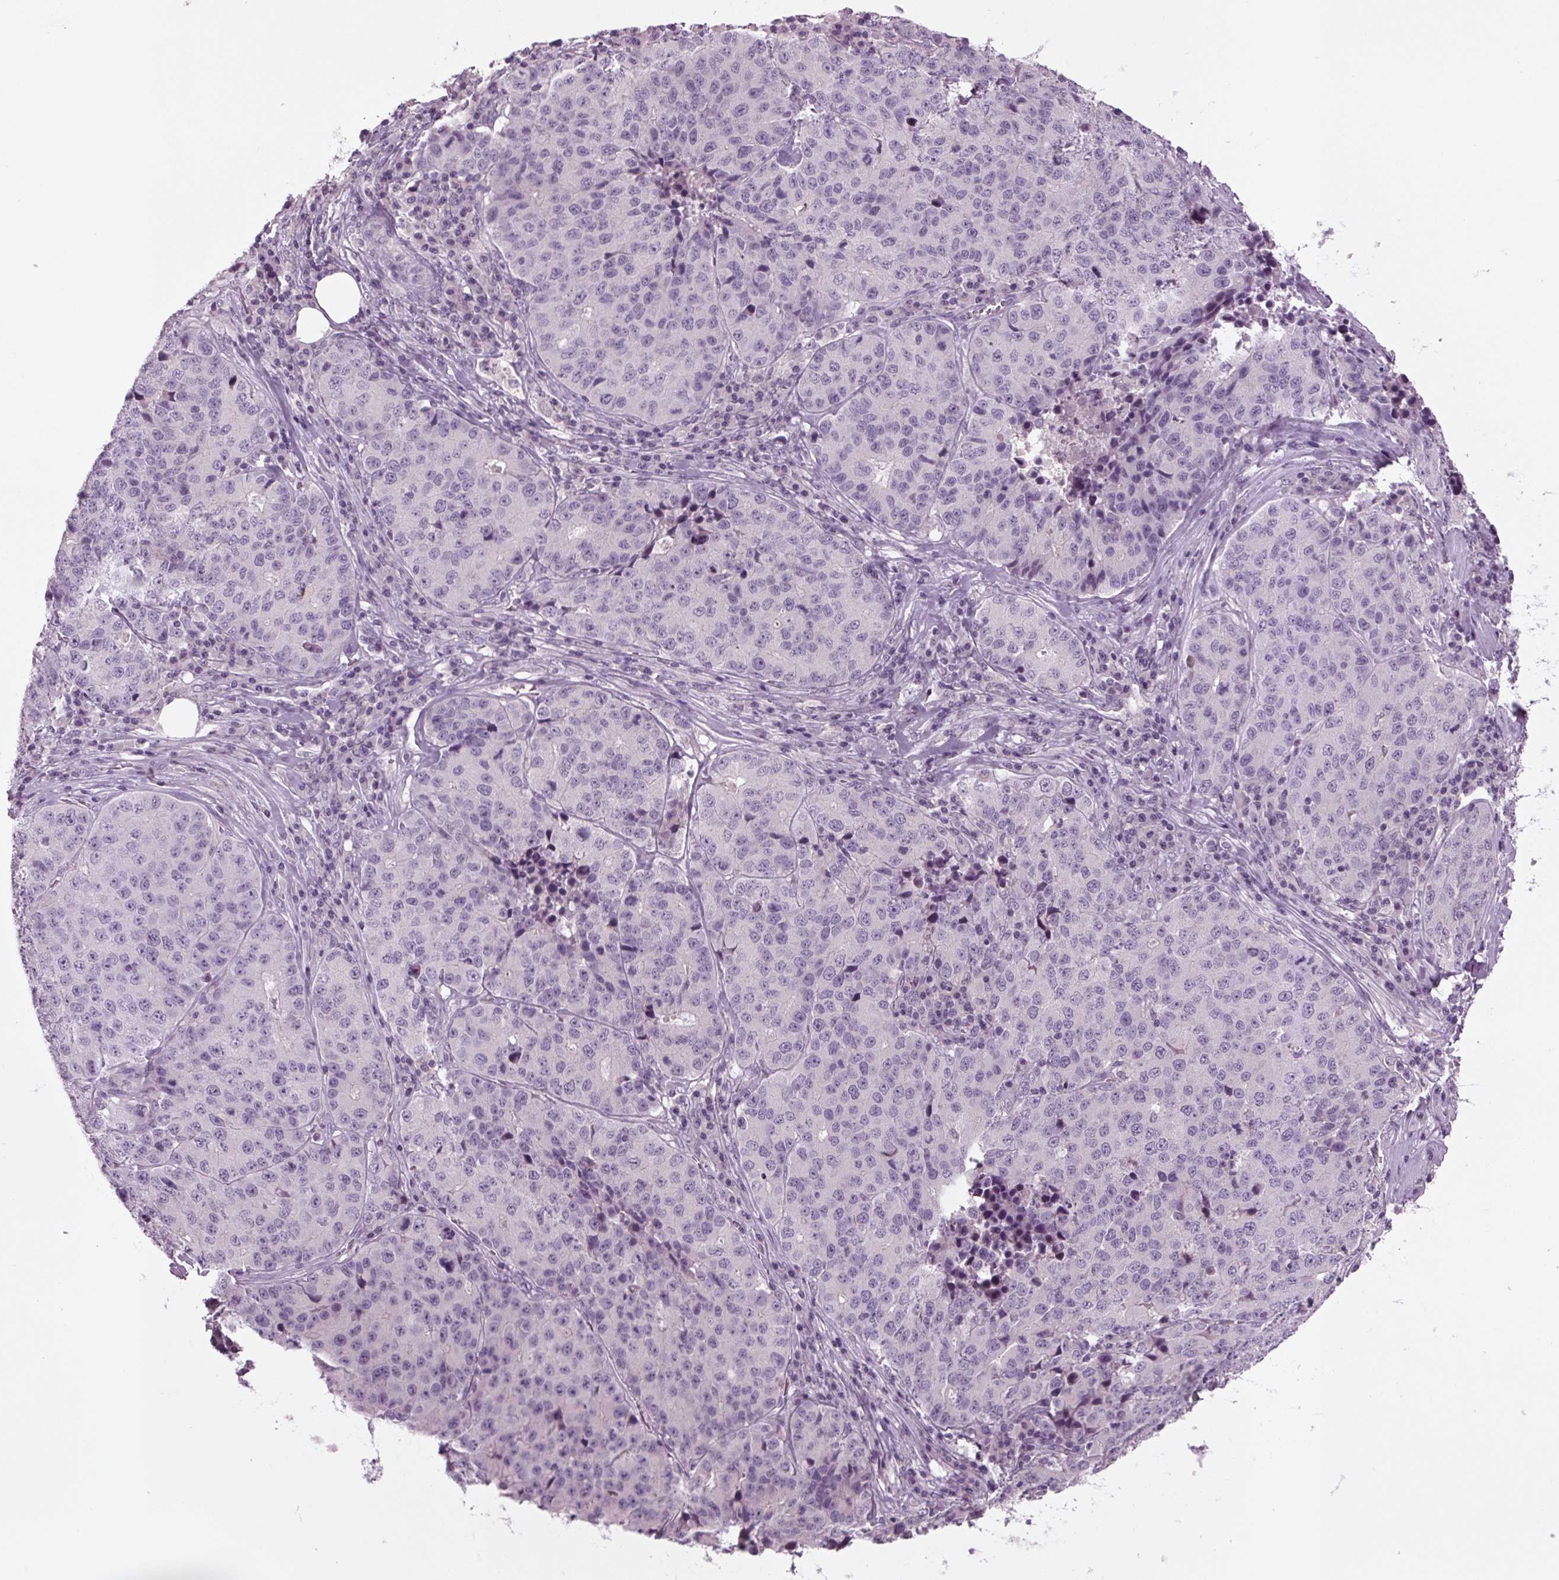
{"staining": {"intensity": "negative", "quantity": "none", "location": "none"}, "tissue": "stomach cancer", "cell_type": "Tumor cells", "image_type": "cancer", "snomed": [{"axis": "morphology", "description": "Adenocarcinoma, NOS"}, {"axis": "topography", "description": "Stomach"}], "caption": "IHC of stomach cancer (adenocarcinoma) shows no positivity in tumor cells.", "gene": "BHLHE22", "patient": {"sex": "male", "age": 71}}